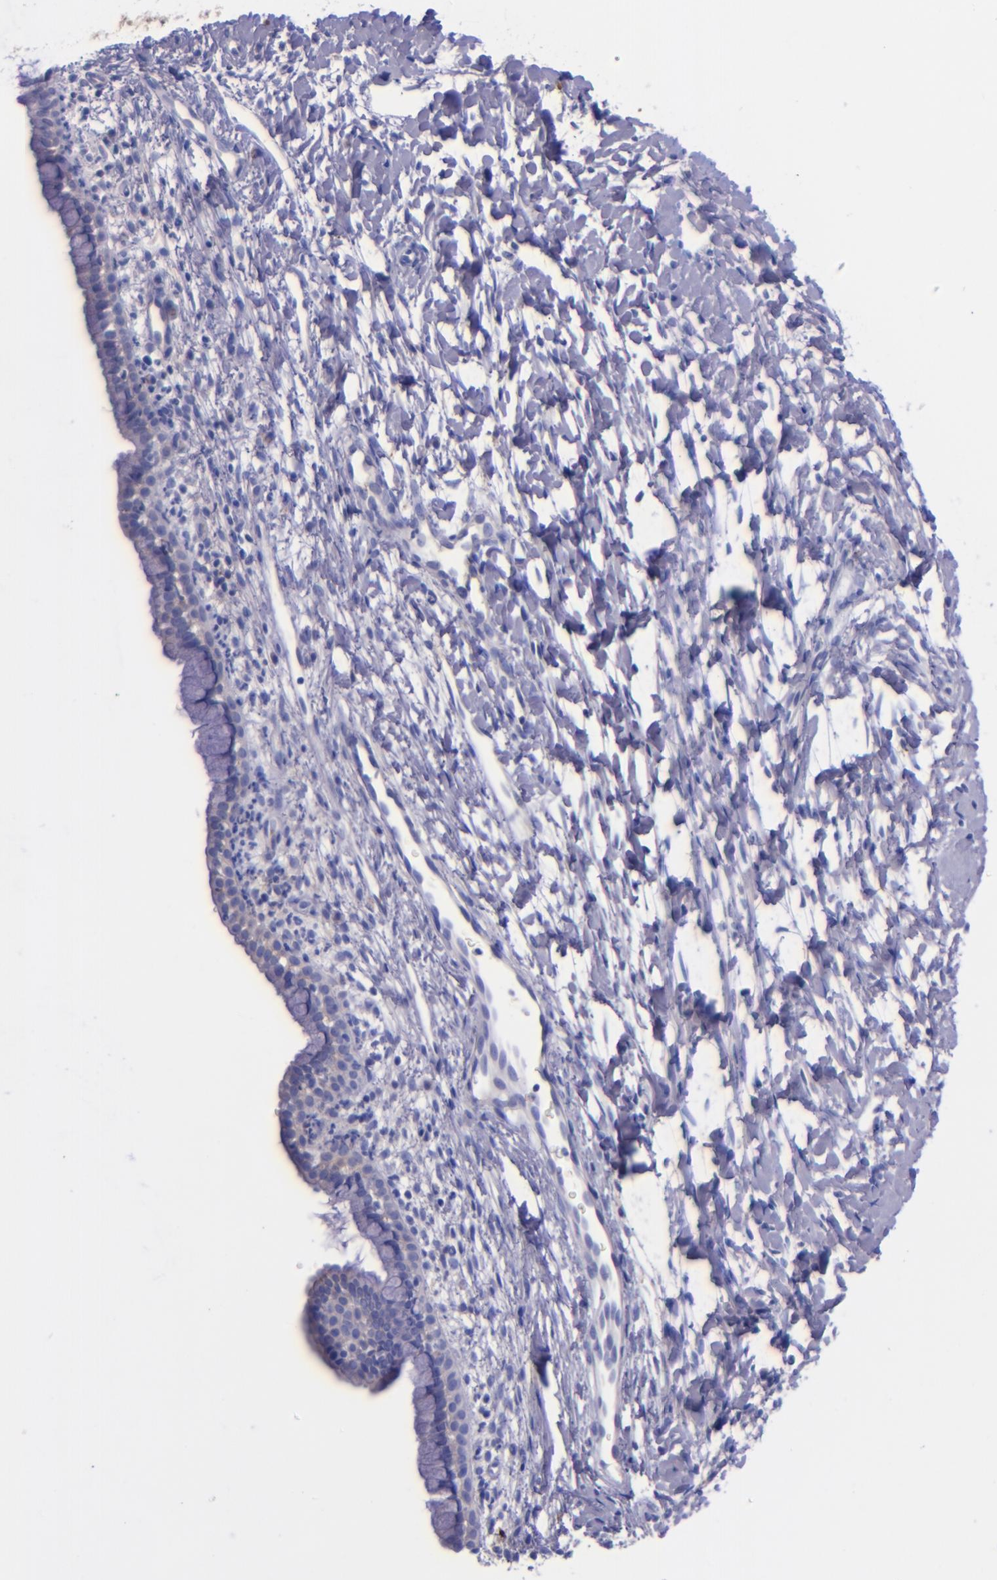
{"staining": {"intensity": "negative", "quantity": "none", "location": "none"}, "tissue": "cervix", "cell_type": "Glandular cells", "image_type": "normal", "snomed": [{"axis": "morphology", "description": "Normal tissue, NOS"}, {"axis": "topography", "description": "Cervix"}], "caption": "This photomicrograph is of benign cervix stained with IHC to label a protein in brown with the nuclei are counter-stained blue. There is no expression in glandular cells. (Brightfield microscopy of DAB IHC at high magnification).", "gene": "KNG1", "patient": {"sex": "female", "age": 46}}